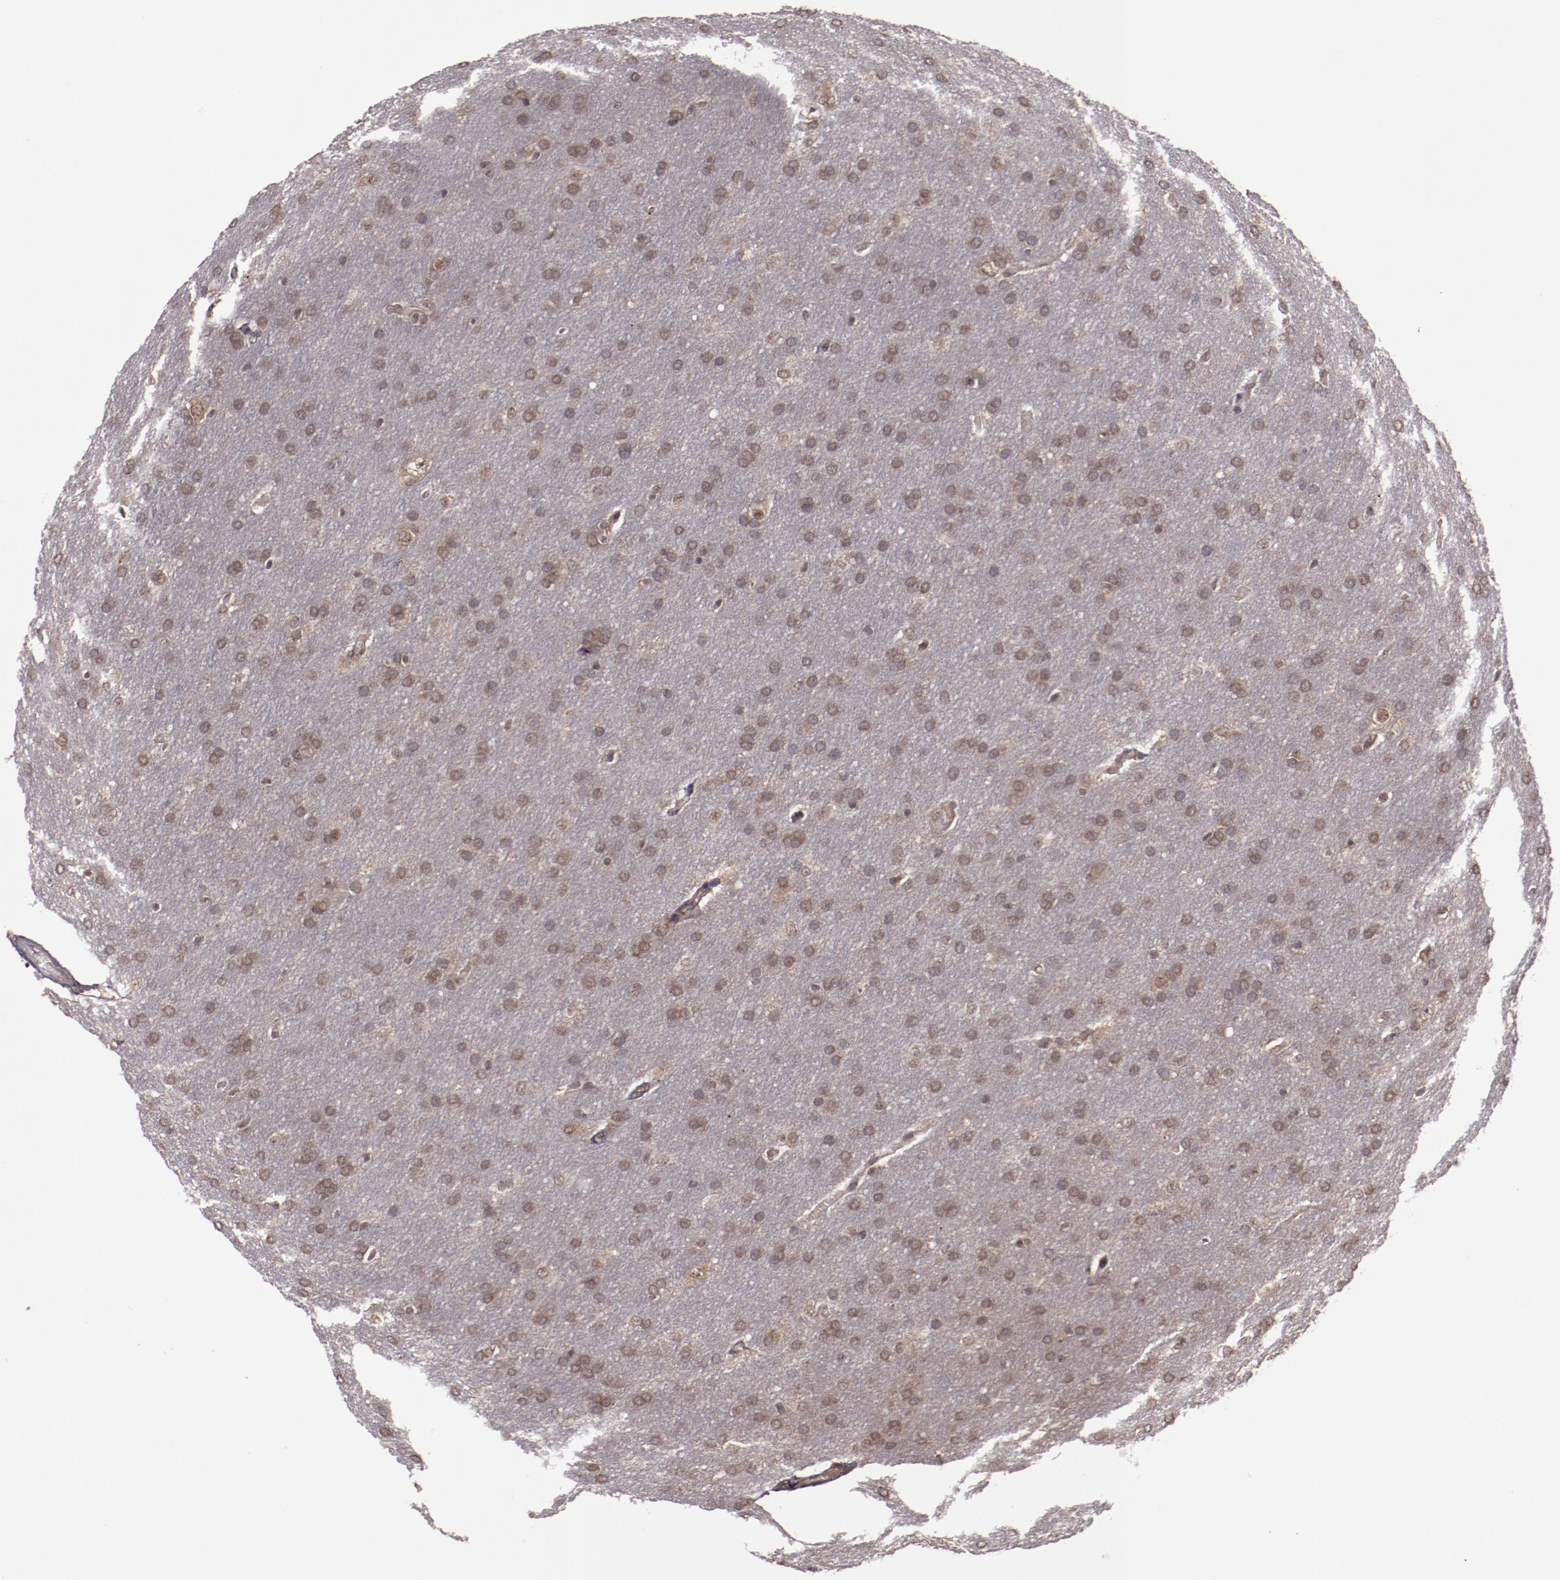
{"staining": {"intensity": "weak", "quantity": ">75%", "location": "cytoplasmic/membranous"}, "tissue": "glioma", "cell_type": "Tumor cells", "image_type": "cancer", "snomed": [{"axis": "morphology", "description": "Glioma, malignant, Low grade"}, {"axis": "topography", "description": "Brain"}], "caption": "Tumor cells demonstrate weak cytoplasmic/membranous staining in approximately >75% of cells in glioma.", "gene": "FTSJ1", "patient": {"sex": "female", "age": 32}}